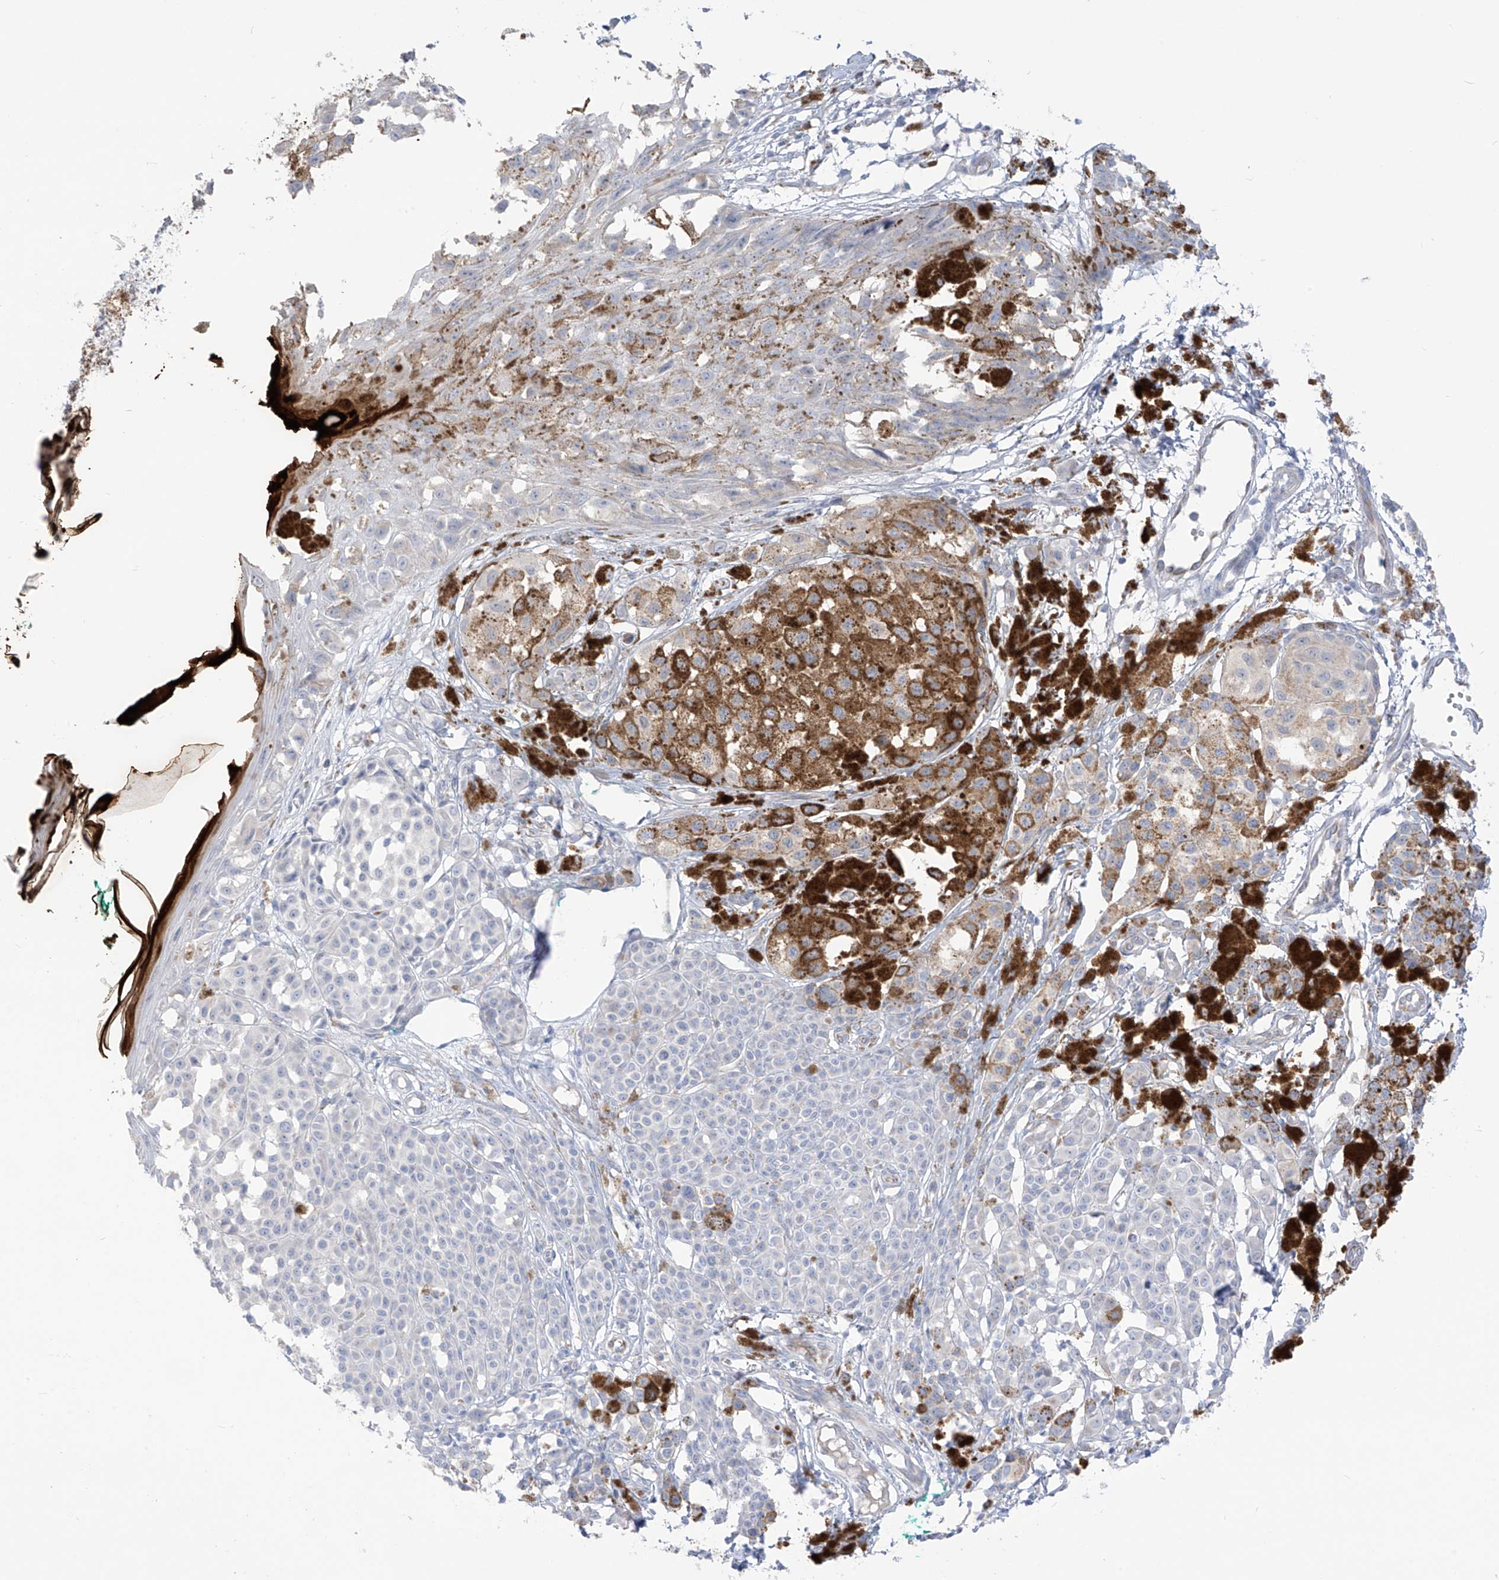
{"staining": {"intensity": "negative", "quantity": "none", "location": "none"}, "tissue": "melanoma", "cell_type": "Tumor cells", "image_type": "cancer", "snomed": [{"axis": "morphology", "description": "Malignant melanoma, NOS"}, {"axis": "topography", "description": "Skin of leg"}], "caption": "DAB immunohistochemical staining of melanoma exhibits no significant expression in tumor cells.", "gene": "ASPRV1", "patient": {"sex": "female", "age": 72}}